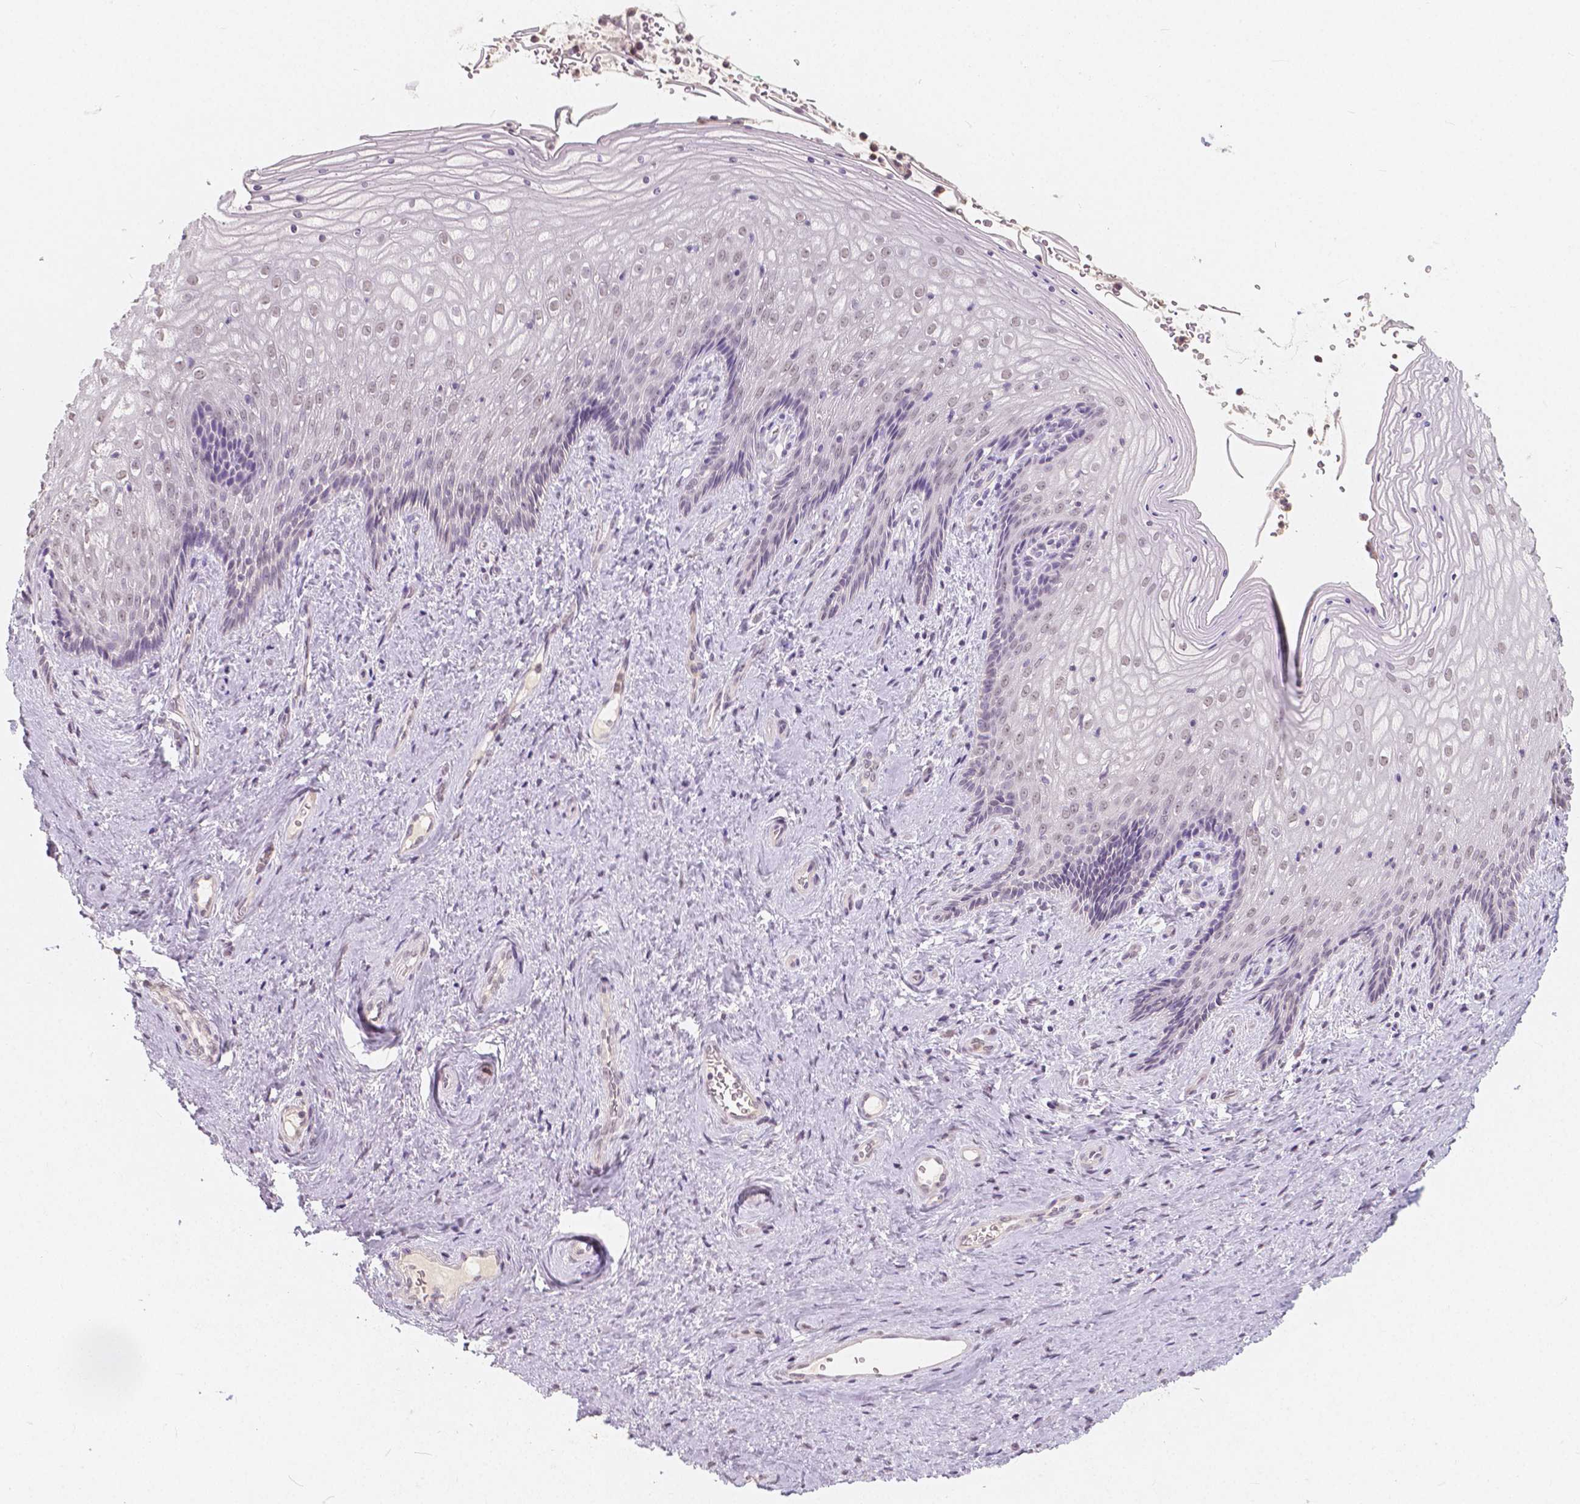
{"staining": {"intensity": "negative", "quantity": "none", "location": "none"}, "tissue": "vagina", "cell_type": "Squamous epithelial cells", "image_type": "normal", "snomed": [{"axis": "morphology", "description": "Normal tissue, NOS"}, {"axis": "topography", "description": "Vagina"}], "caption": "Immunohistochemistry histopathology image of unremarkable vagina: human vagina stained with DAB demonstrates no significant protein staining in squamous epithelial cells. Brightfield microscopy of immunohistochemistry (IHC) stained with DAB (3,3'-diaminobenzidine) (brown) and hematoxylin (blue), captured at high magnification.", "gene": "NOLC1", "patient": {"sex": "female", "age": 45}}